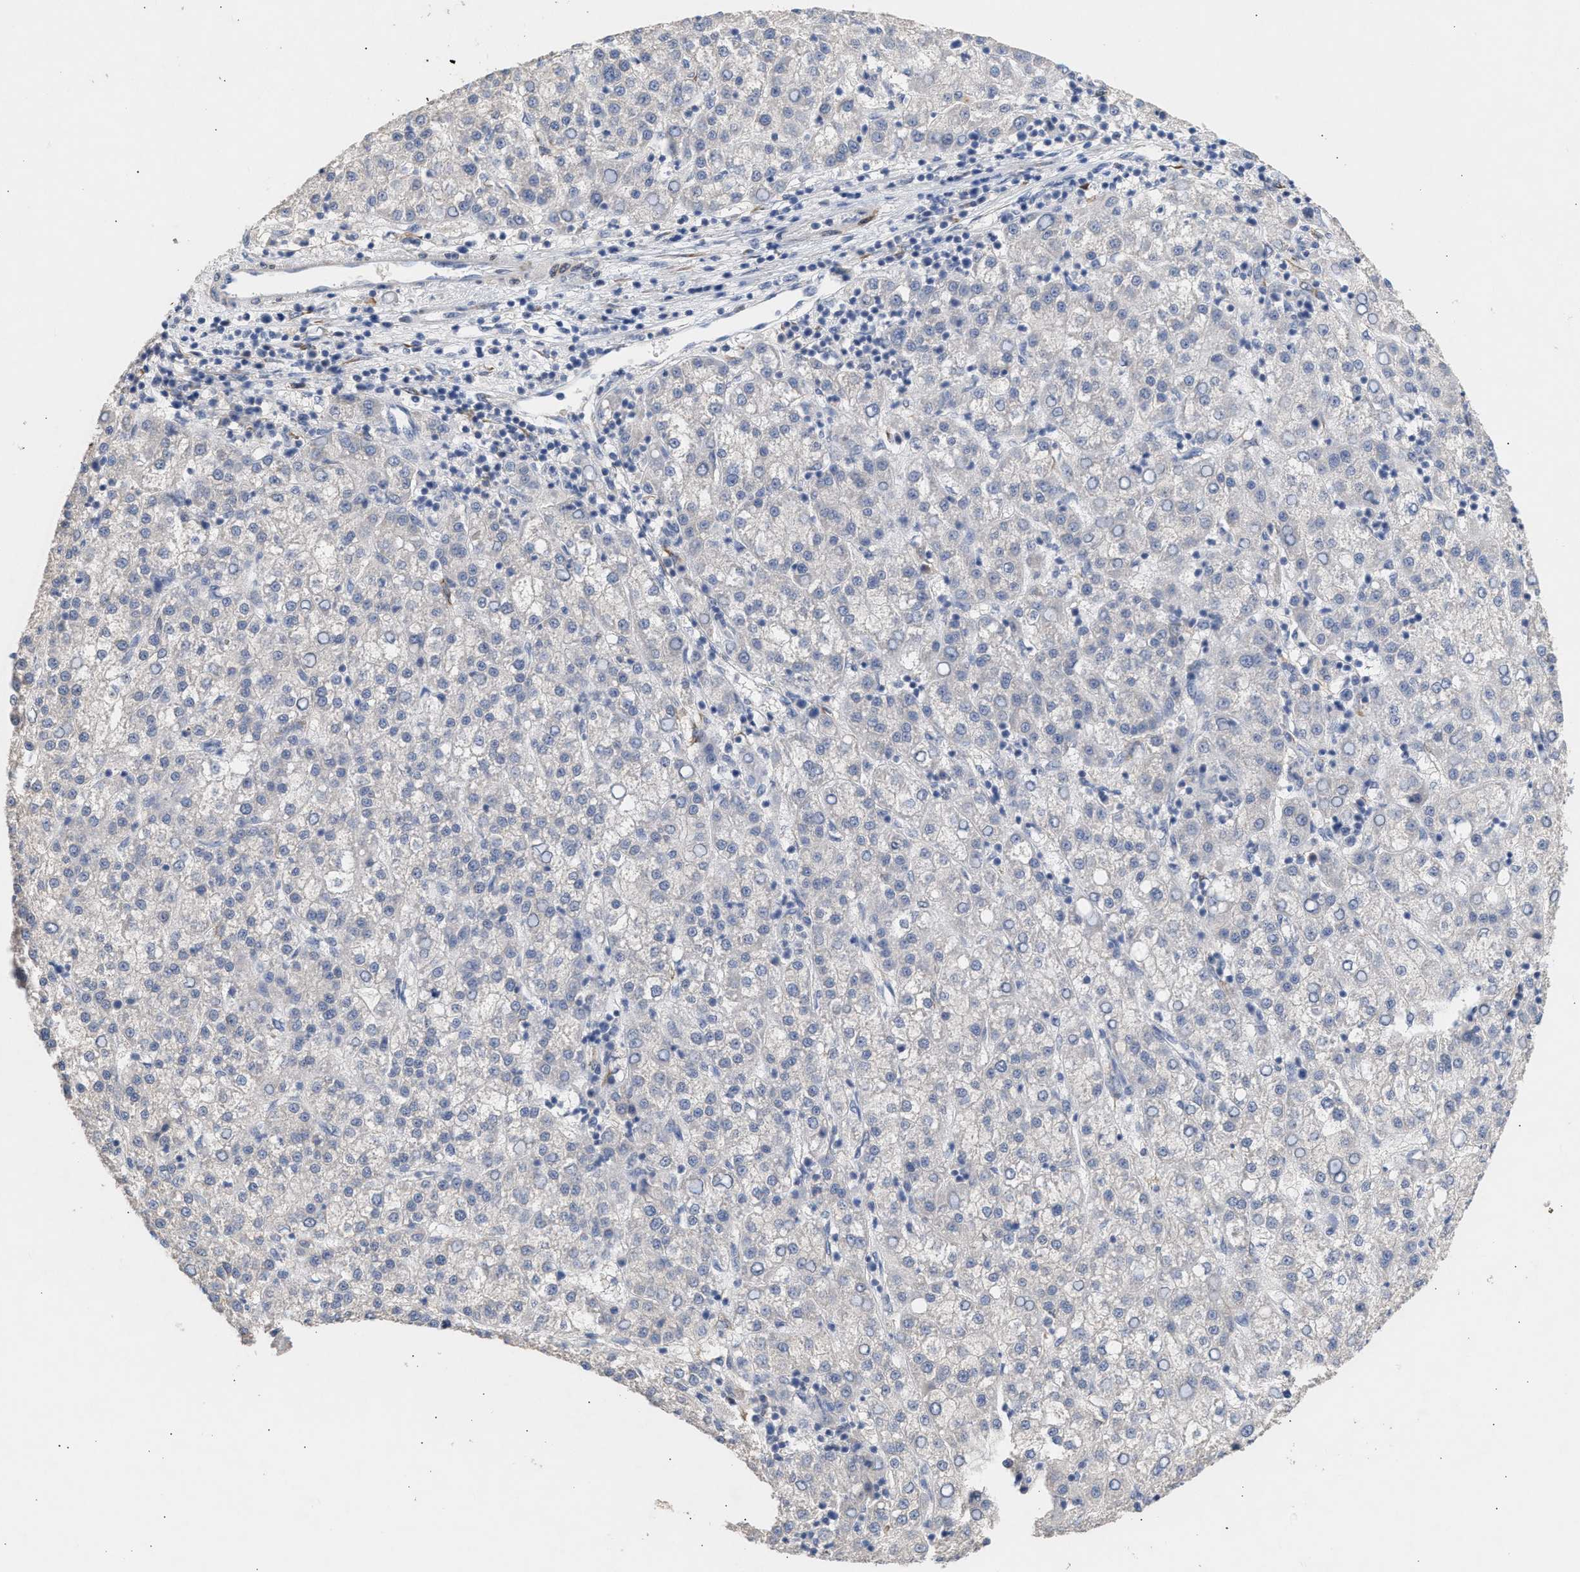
{"staining": {"intensity": "negative", "quantity": "none", "location": "none"}, "tissue": "liver cancer", "cell_type": "Tumor cells", "image_type": "cancer", "snomed": [{"axis": "morphology", "description": "Carcinoma, Hepatocellular, NOS"}, {"axis": "topography", "description": "Liver"}], "caption": "High power microscopy photomicrograph of an immunohistochemistry histopathology image of liver hepatocellular carcinoma, revealing no significant positivity in tumor cells.", "gene": "SELENOM", "patient": {"sex": "female", "age": 58}}